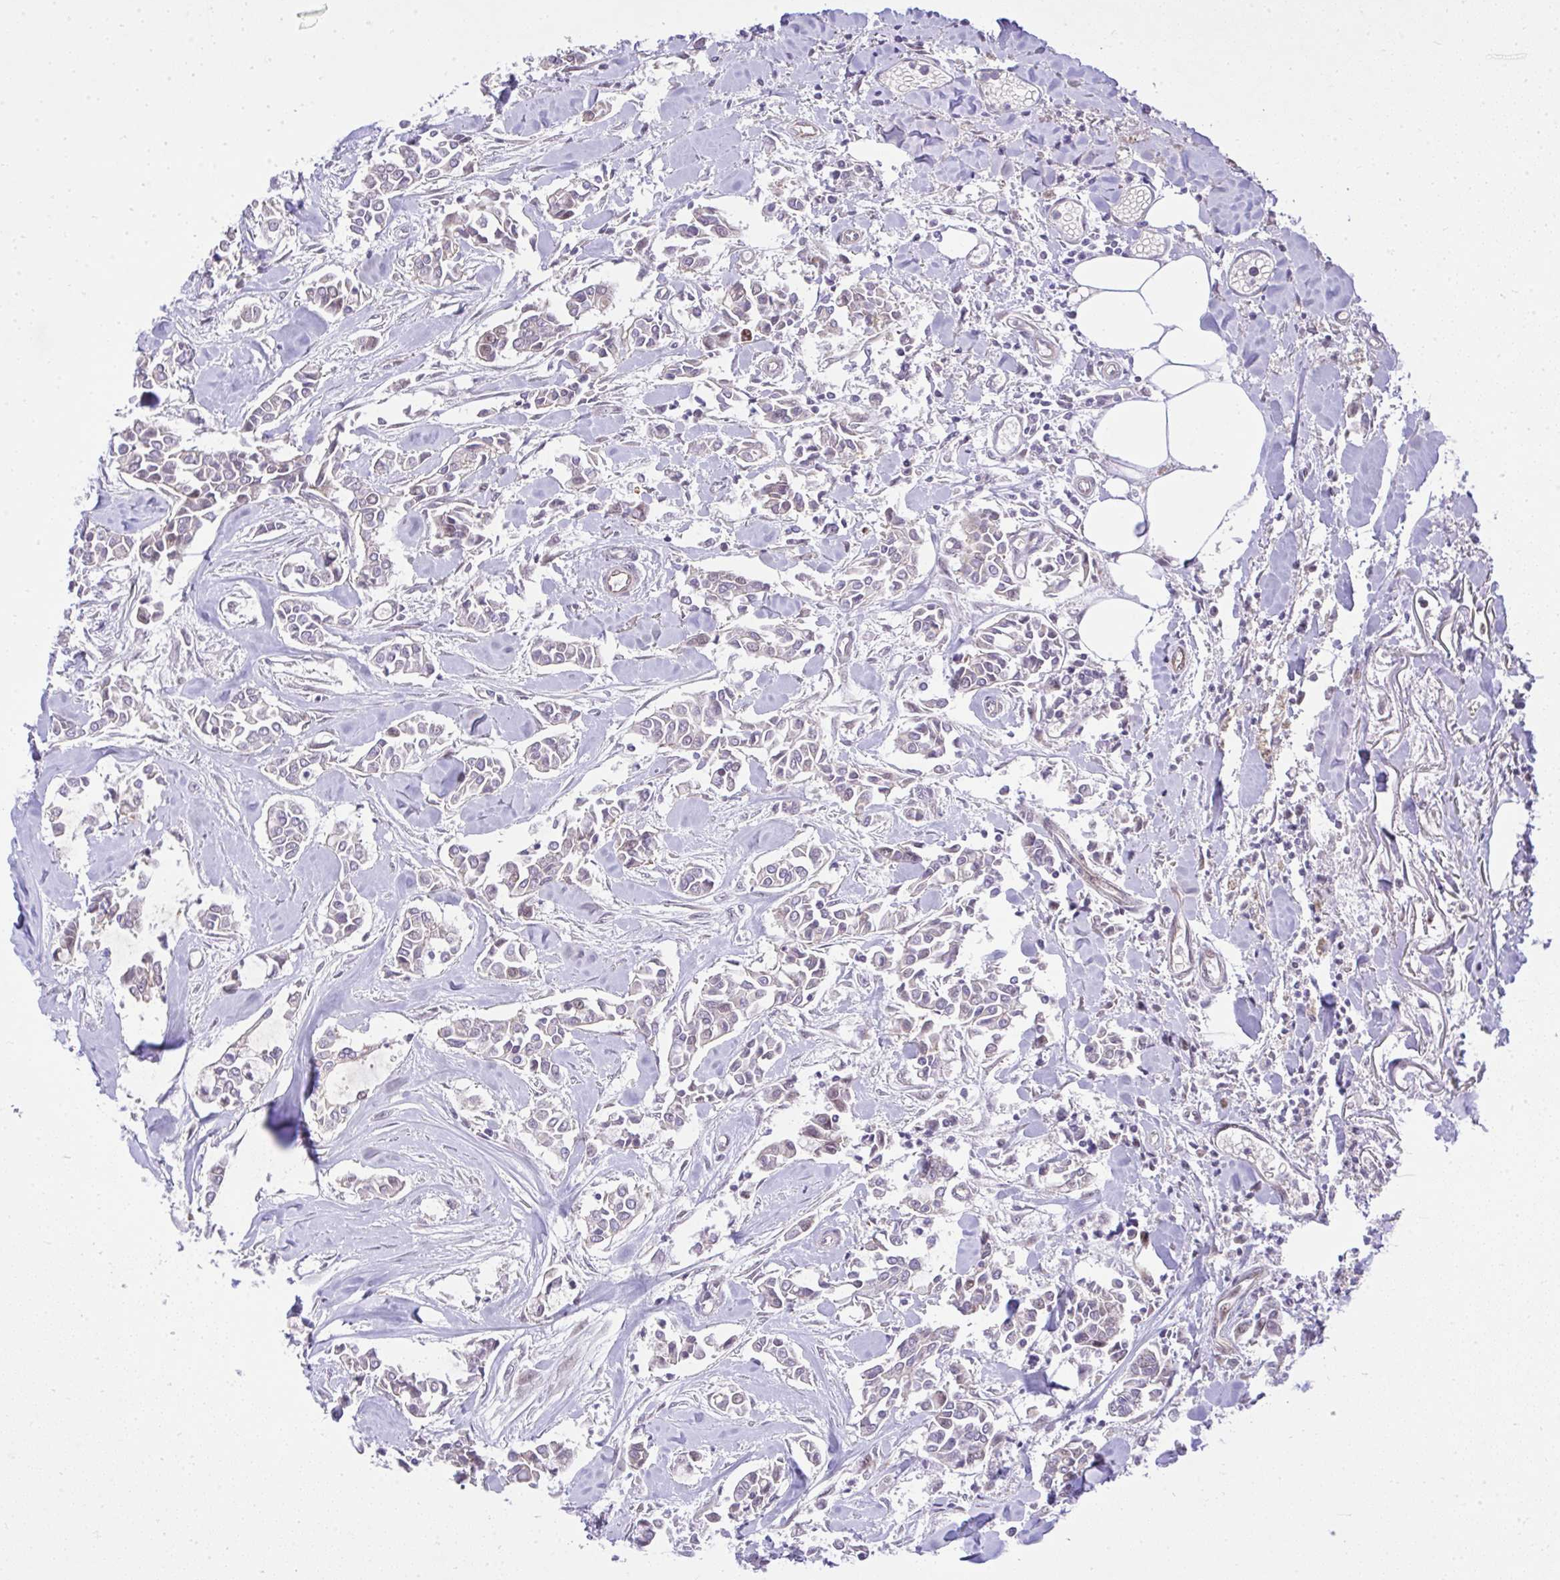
{"staining": {"intensity": "negative", "quantity": "none", "location": "none"}, "tissue": "breast cancer", "cell_type": "Tumor cells", "image_type": "cancer", "snomed": [{"axis": "morphology", "description": "Duct carcinoma"}, {"axis": "topography", "description": "Breast"}], "caption": "This is a histopathology image of IHC staining of breast cancer (invasive ductal carcinoma), which shows no staining in tumor cells.", "gene": "CHIA", "patient": {"sex": "female", "age": 84}}